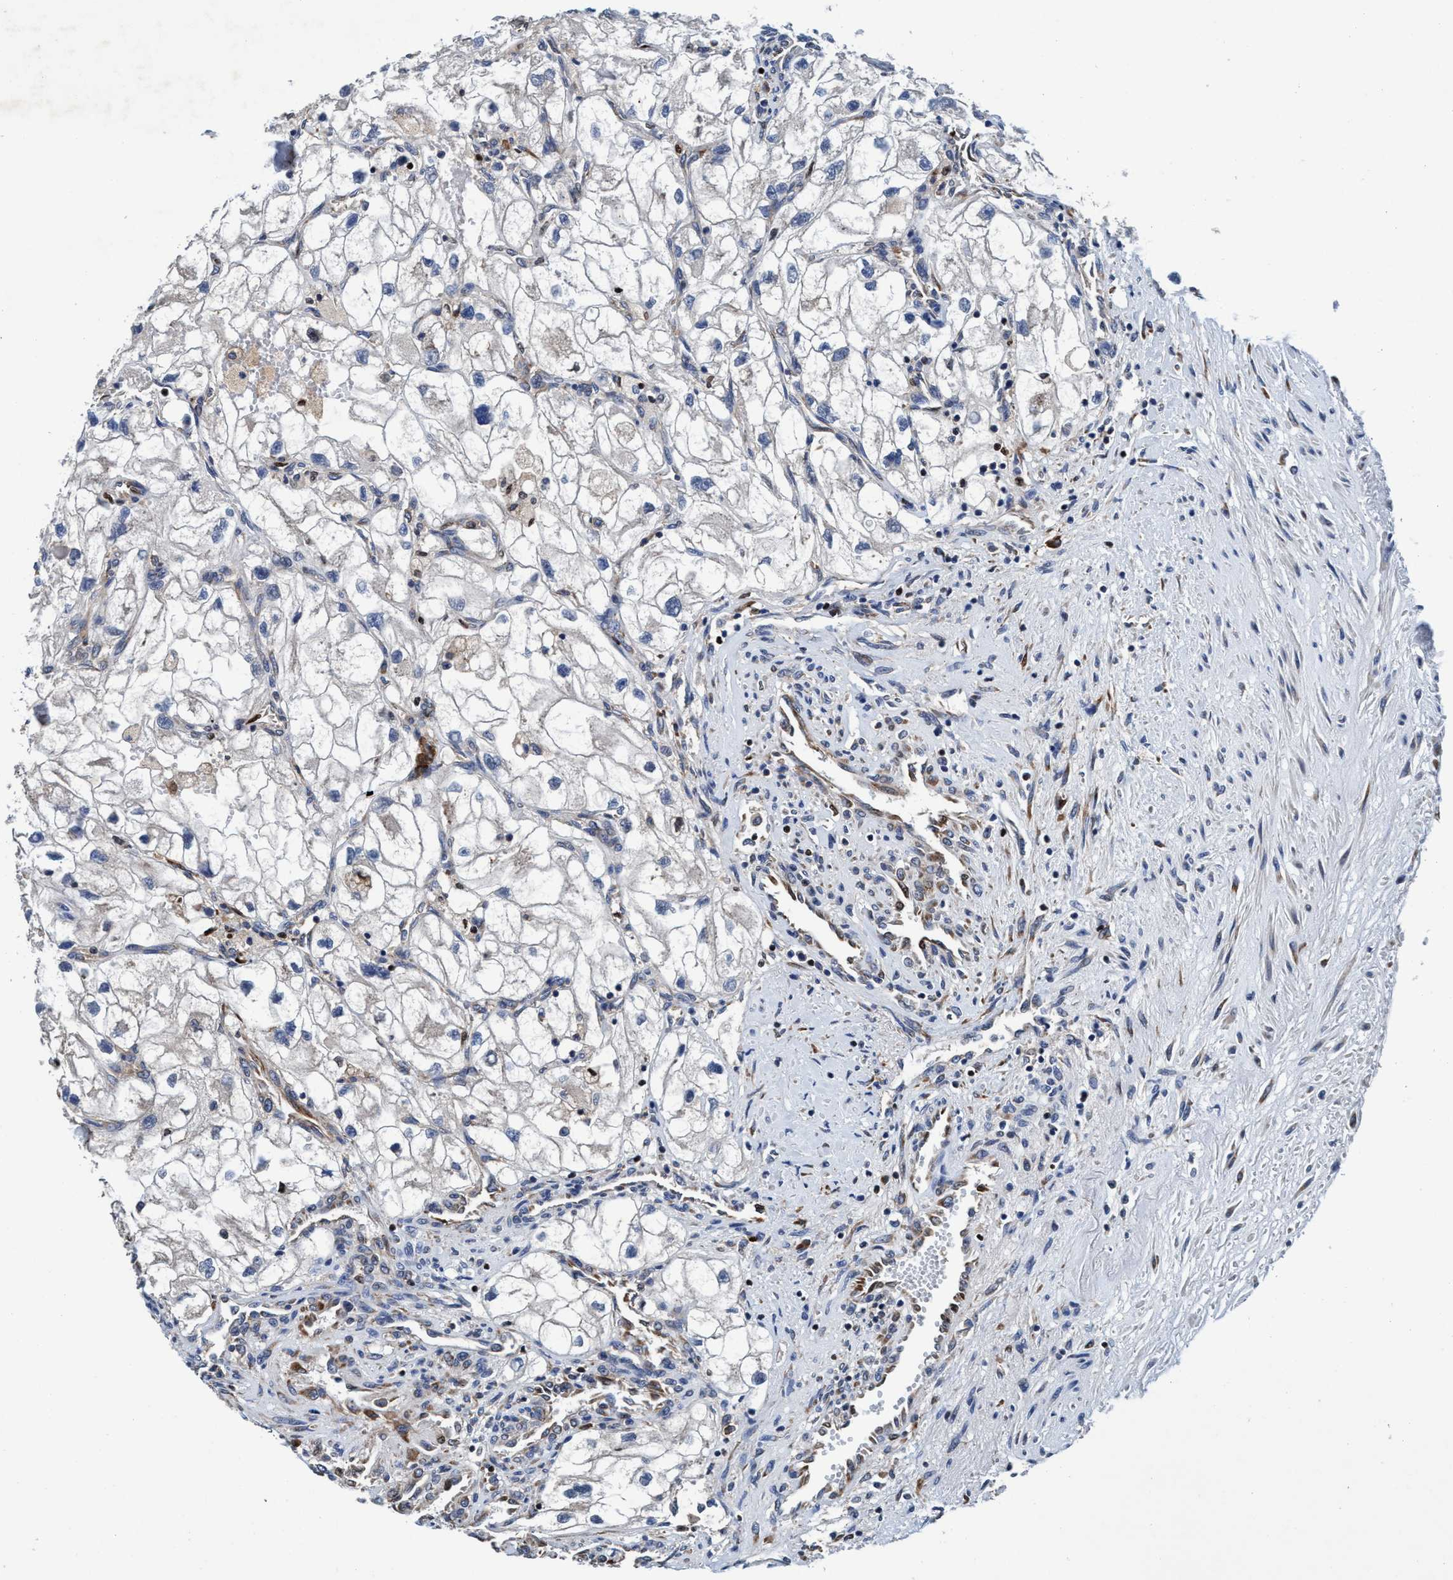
{"staining": {"intensity": "negative", "quantity": "none", "location": "none"}, "tissue": "renal cancer", "cell_type": "Tumor cells", "image_type": "cancer", "snomed": [{"axis": "morphology", "description": "Adenocarcinoma, NOS"}, {"axis": "topography", "description": "Kidney"}], "caption": "This is a photomicrograph of immunohistochemistry (IHC) staining of renal cancer (adenocarcinoma), which shows no positivity in tumor cells.", "gene": "ENDOG", "patient": {"sex": "female", "age": 70}}